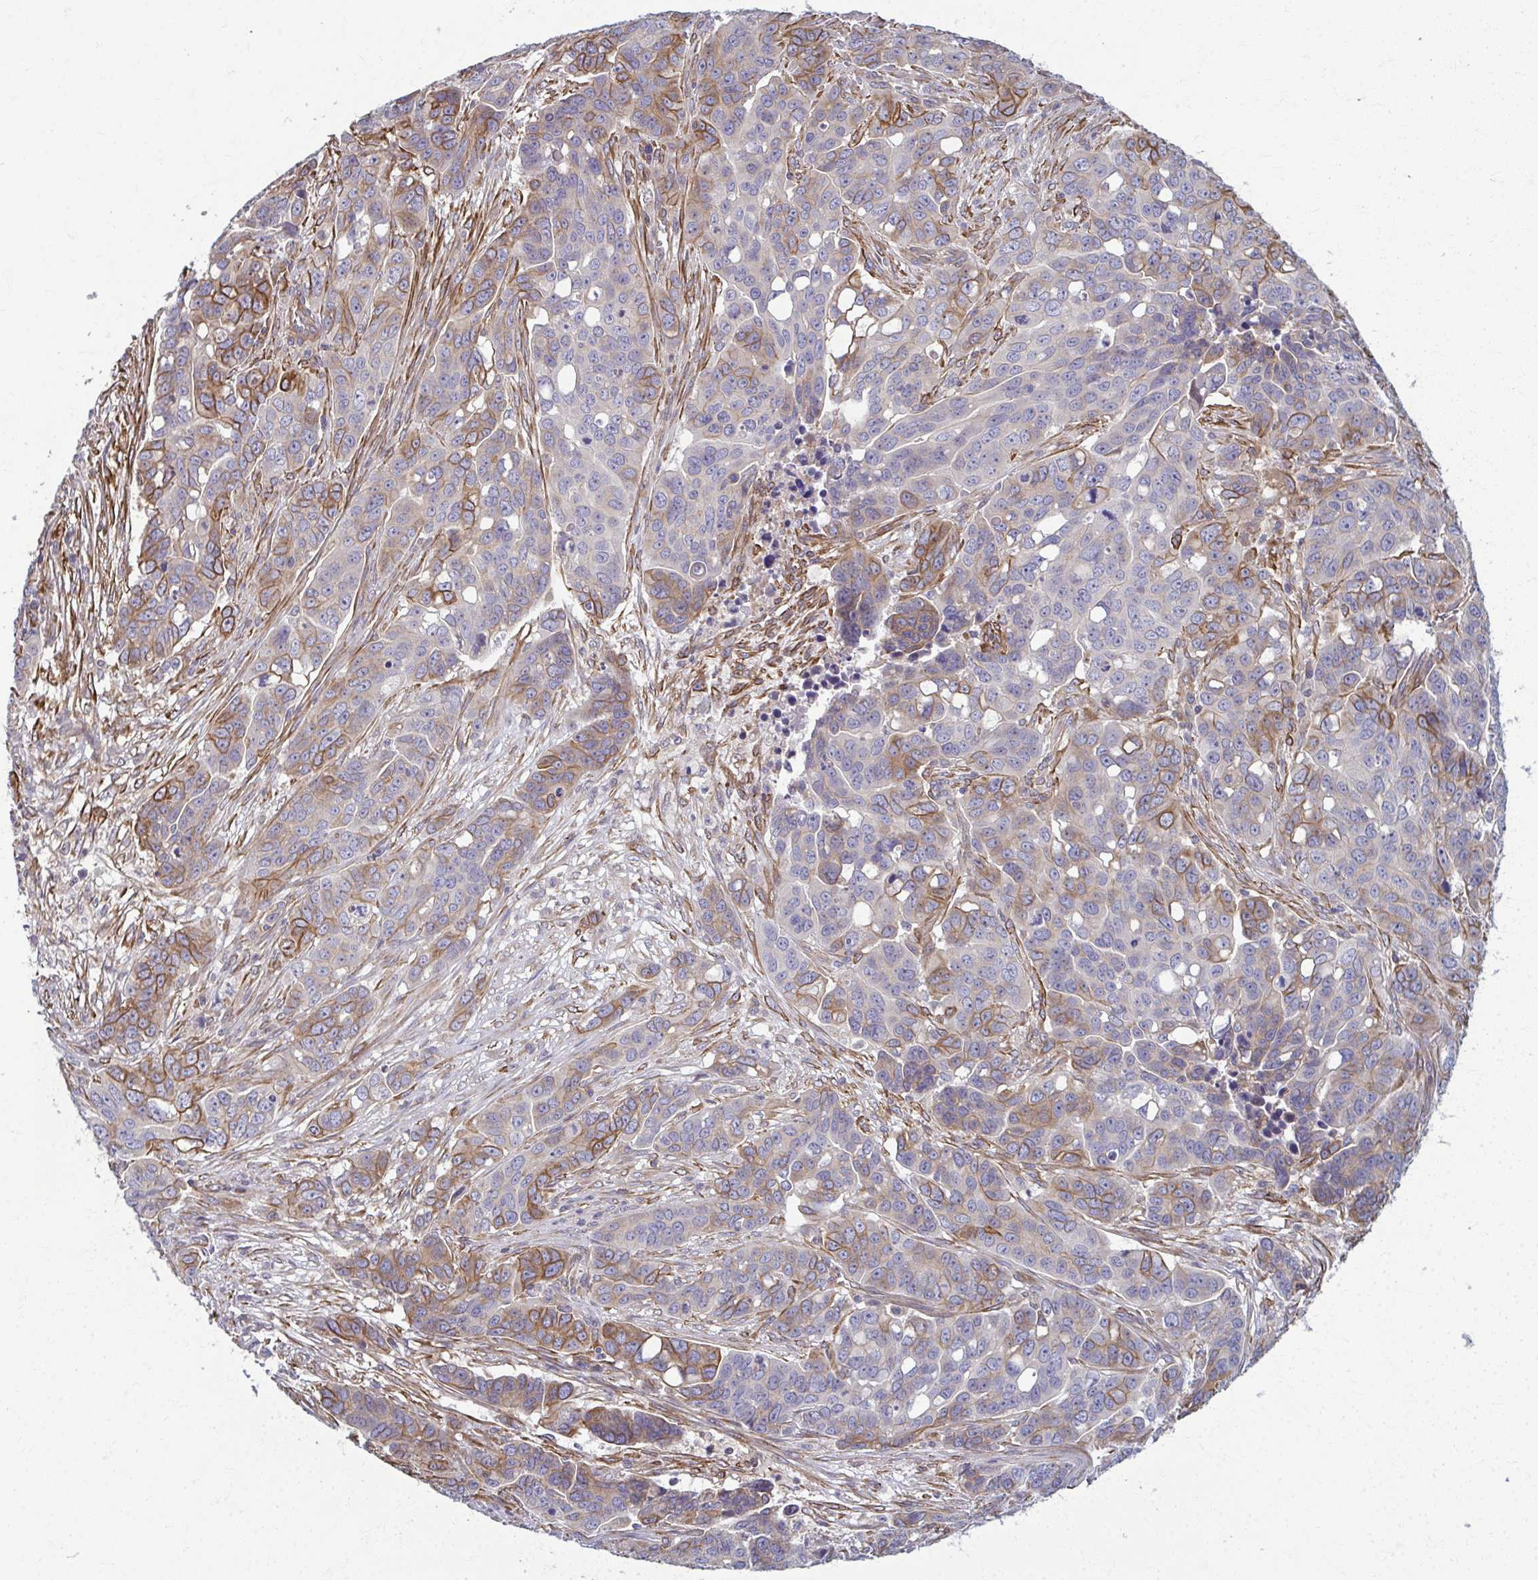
{"staining": {"intensity": "moderate", "quantity": "25%-75%", "location": "cytoplasmic/membranous"}, "tissue": "ovarian cancer", "cell_type": "Tumor cells", "image_type": "cancer", "snomed": [{"axis": "morphology", "description": "Carcinoma, endometroid"}, {"axis": "topography", "description": "Ovary"}], "caption": "An image of human ovarian cancer (endometroid carcinoma) stained for a protein displays moderate cytoplasmic/membranous brown staining in tumor cells.", "gene": "EID2B", "patient": {"sex": "female", "age": 78}}